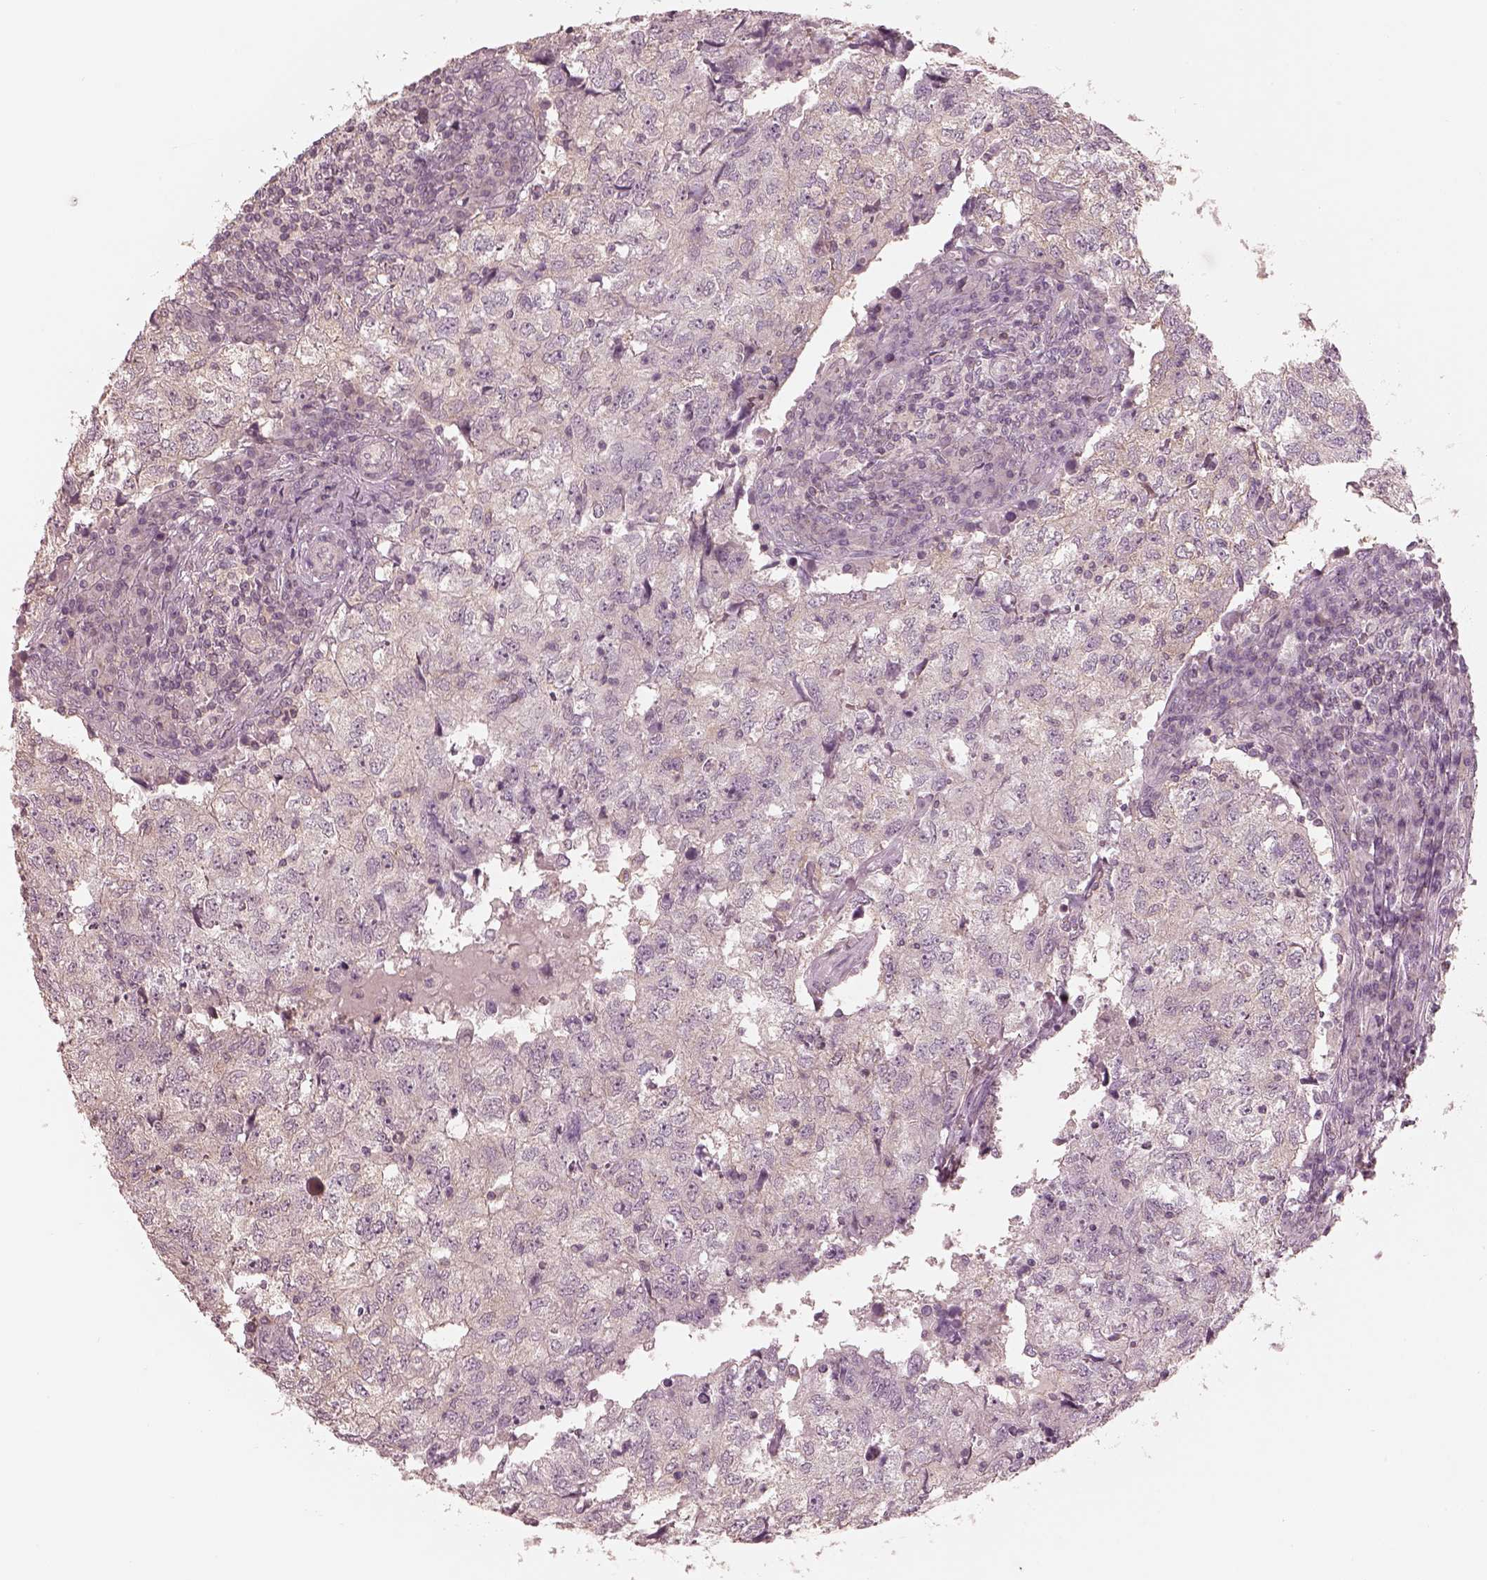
{"staining": {"intensity": "negative", "quantity": "none", "location": "none"}, "tissue": "breast cancer", "cell_type": "Tumor cells", "image_type": "cancer", "snomed": [{"axis": "morphology", "description": "Duct carcinoma"}, {"axis": "topography", "description": "Breast"}], "caption": "DAB immunohistochemical staining of breast cancer shows no significant expression in tumor cells. (DAB (3,3'-diaminobenzidine) IHC with hematoxylin counter stain).", "gene": "PRKACG", "patient": {"sex": "female", "age": 30}}